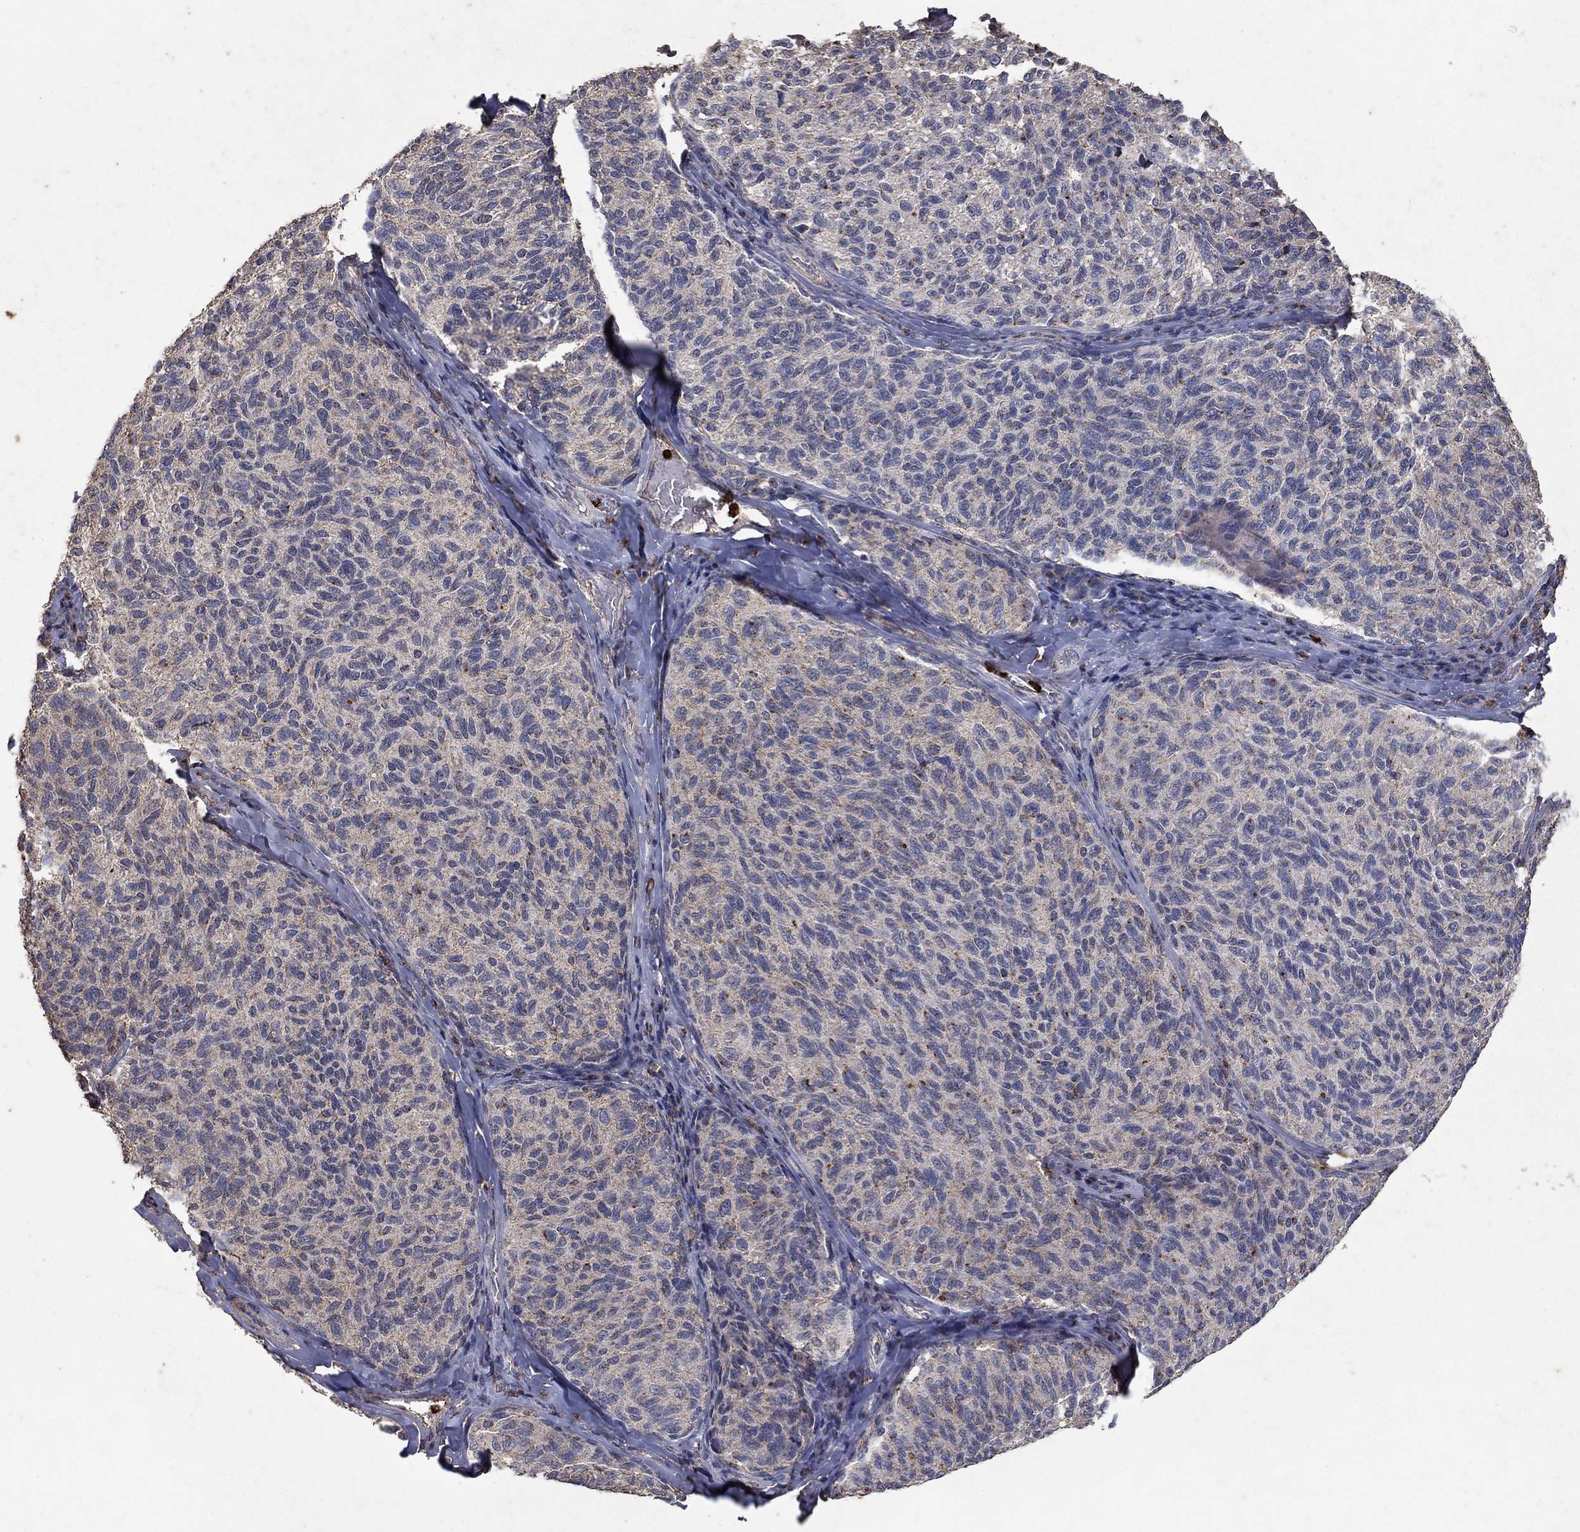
{"staining": {"intensity": "negative", "quantity": "none", "location": "none"}, "tissue": "melanoma", "cell_type": "Tumor cells", "image_type": "cancer", "snomed": [{"axis": "morphology", "description": "Malignant melanoma, NOS"}, {"axis": "topography", "description": "Skin"}], "caption": "Immunohistochemistry histopathology image of melanoma stained for a protein (brown), which shows no positivity in tumor cells.", "gene": "CD24", "patient": {"sex": "female", "age": 73}}